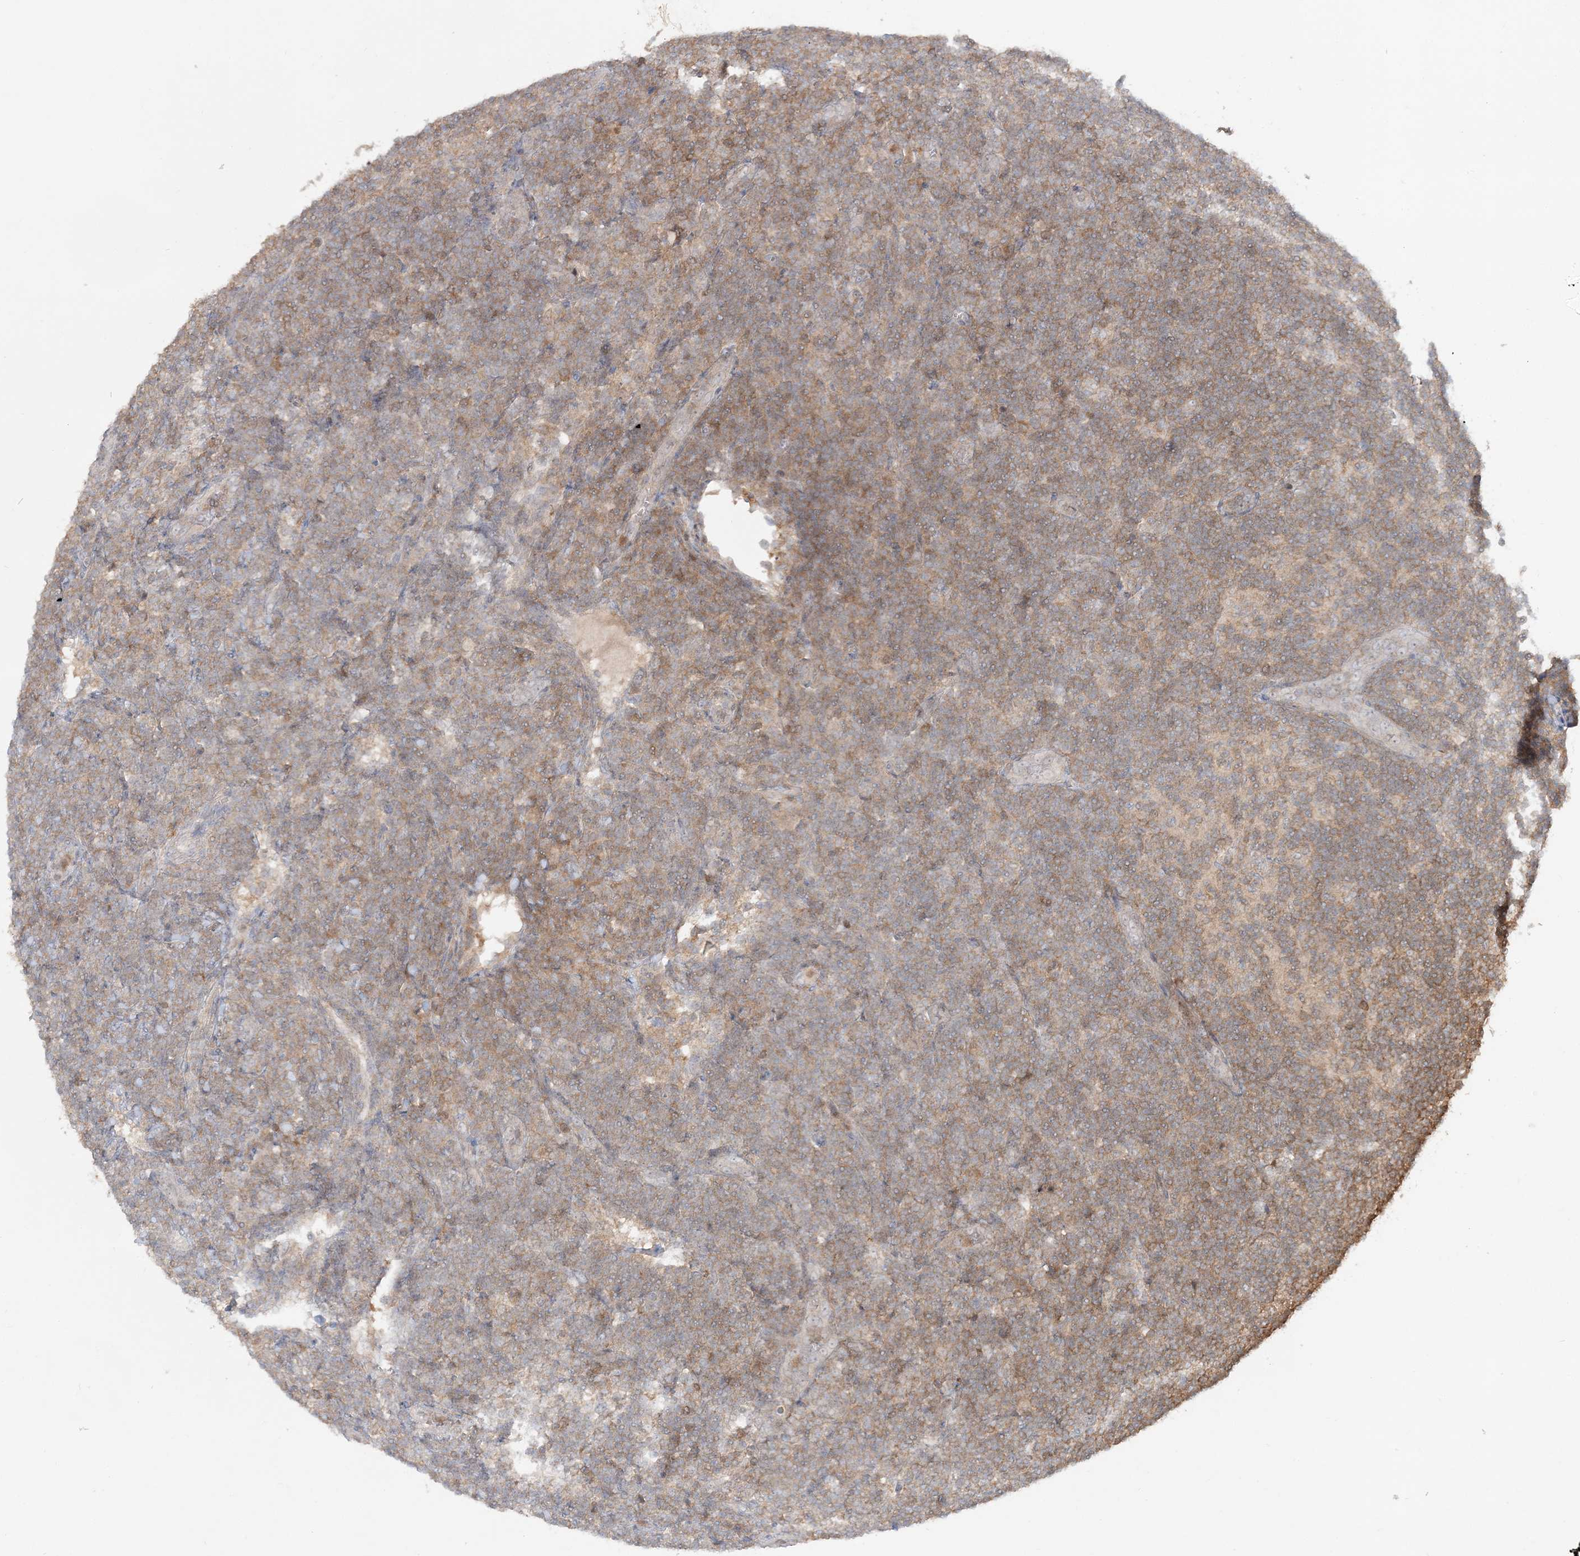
{"staining": {"intensity": "moderate", "quantity": "25%-75%", "location": "cytoplasmic/membranous"}, "tissue": "lymphoma", "cell_type": "Tumor cells", "image_type": "cancer", "snomed": [{"axis": "morphology", "description": "Malignant lymphoma, non-Hodgkin's type, Low grade"}, {"axis": "topography", "description": "Lymph node"}], "caption": "Tumor cells display medium levels of moderate cytoplasmic/membranous staining in about 25%-75% of cells in human malignant lymphoma, non-Hodgkin's type (low-grade).", "gene": "CAB39", "patient": {"sex": "male", "age": 66}}